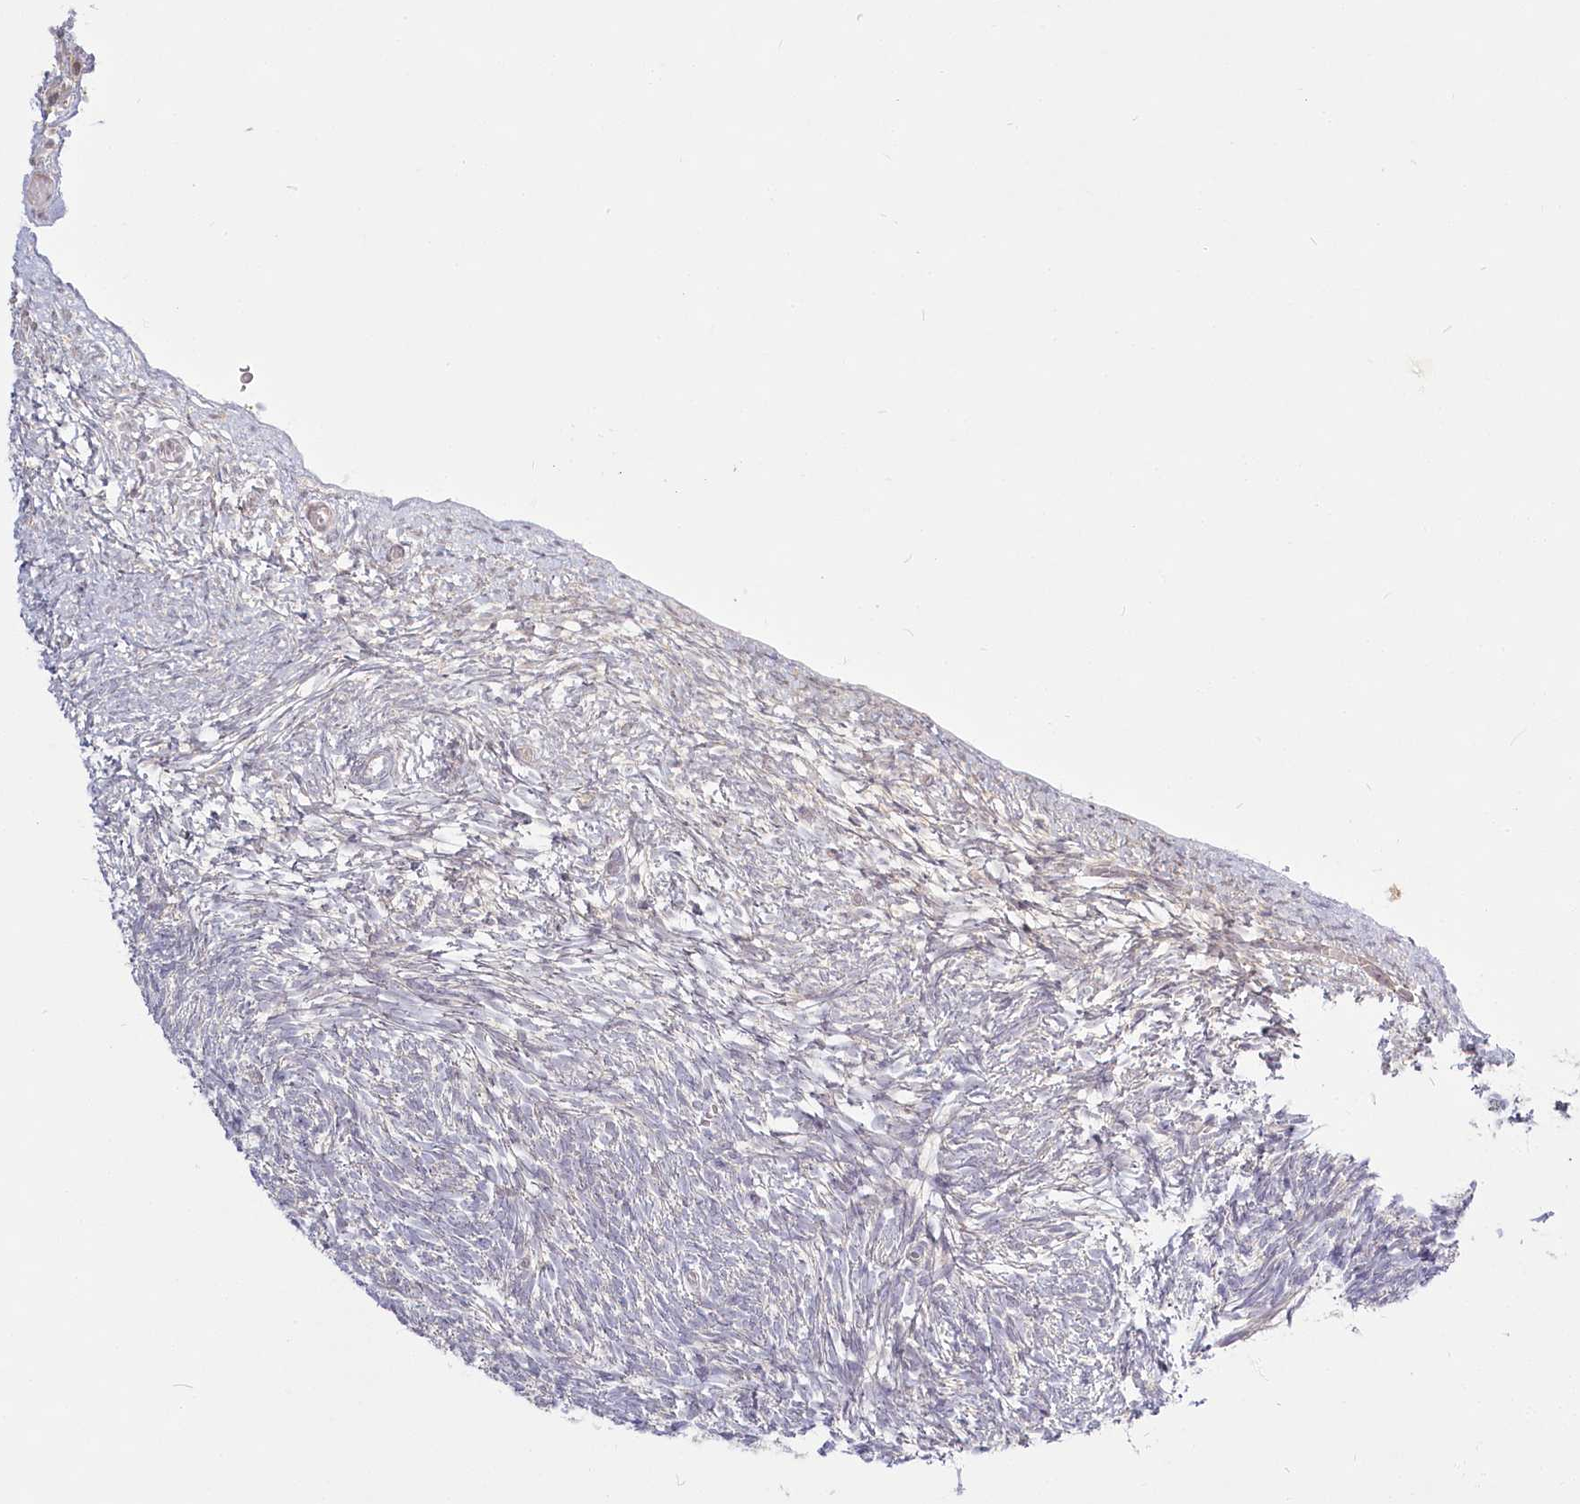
{"staining": {"intensity": "negative", "quantity": "none", "location": "none"}, "tissue": "ovary", "cell_type": "Follicle cells", "image_type": "normal", "snomed": [{"axis": "morphology", "description": "Normal tissue, NOS"}, {"axis": "topography", "description": "Ovary"}], "caption": "IHC micrograph of normal ovary: human ovary stained with DAB (3,3'-diaminobenzidine) demonstrates no significant protein expression in follicle cells.", "gene": "SPINK13", "patient": {"sex": "female", "age": 34}}